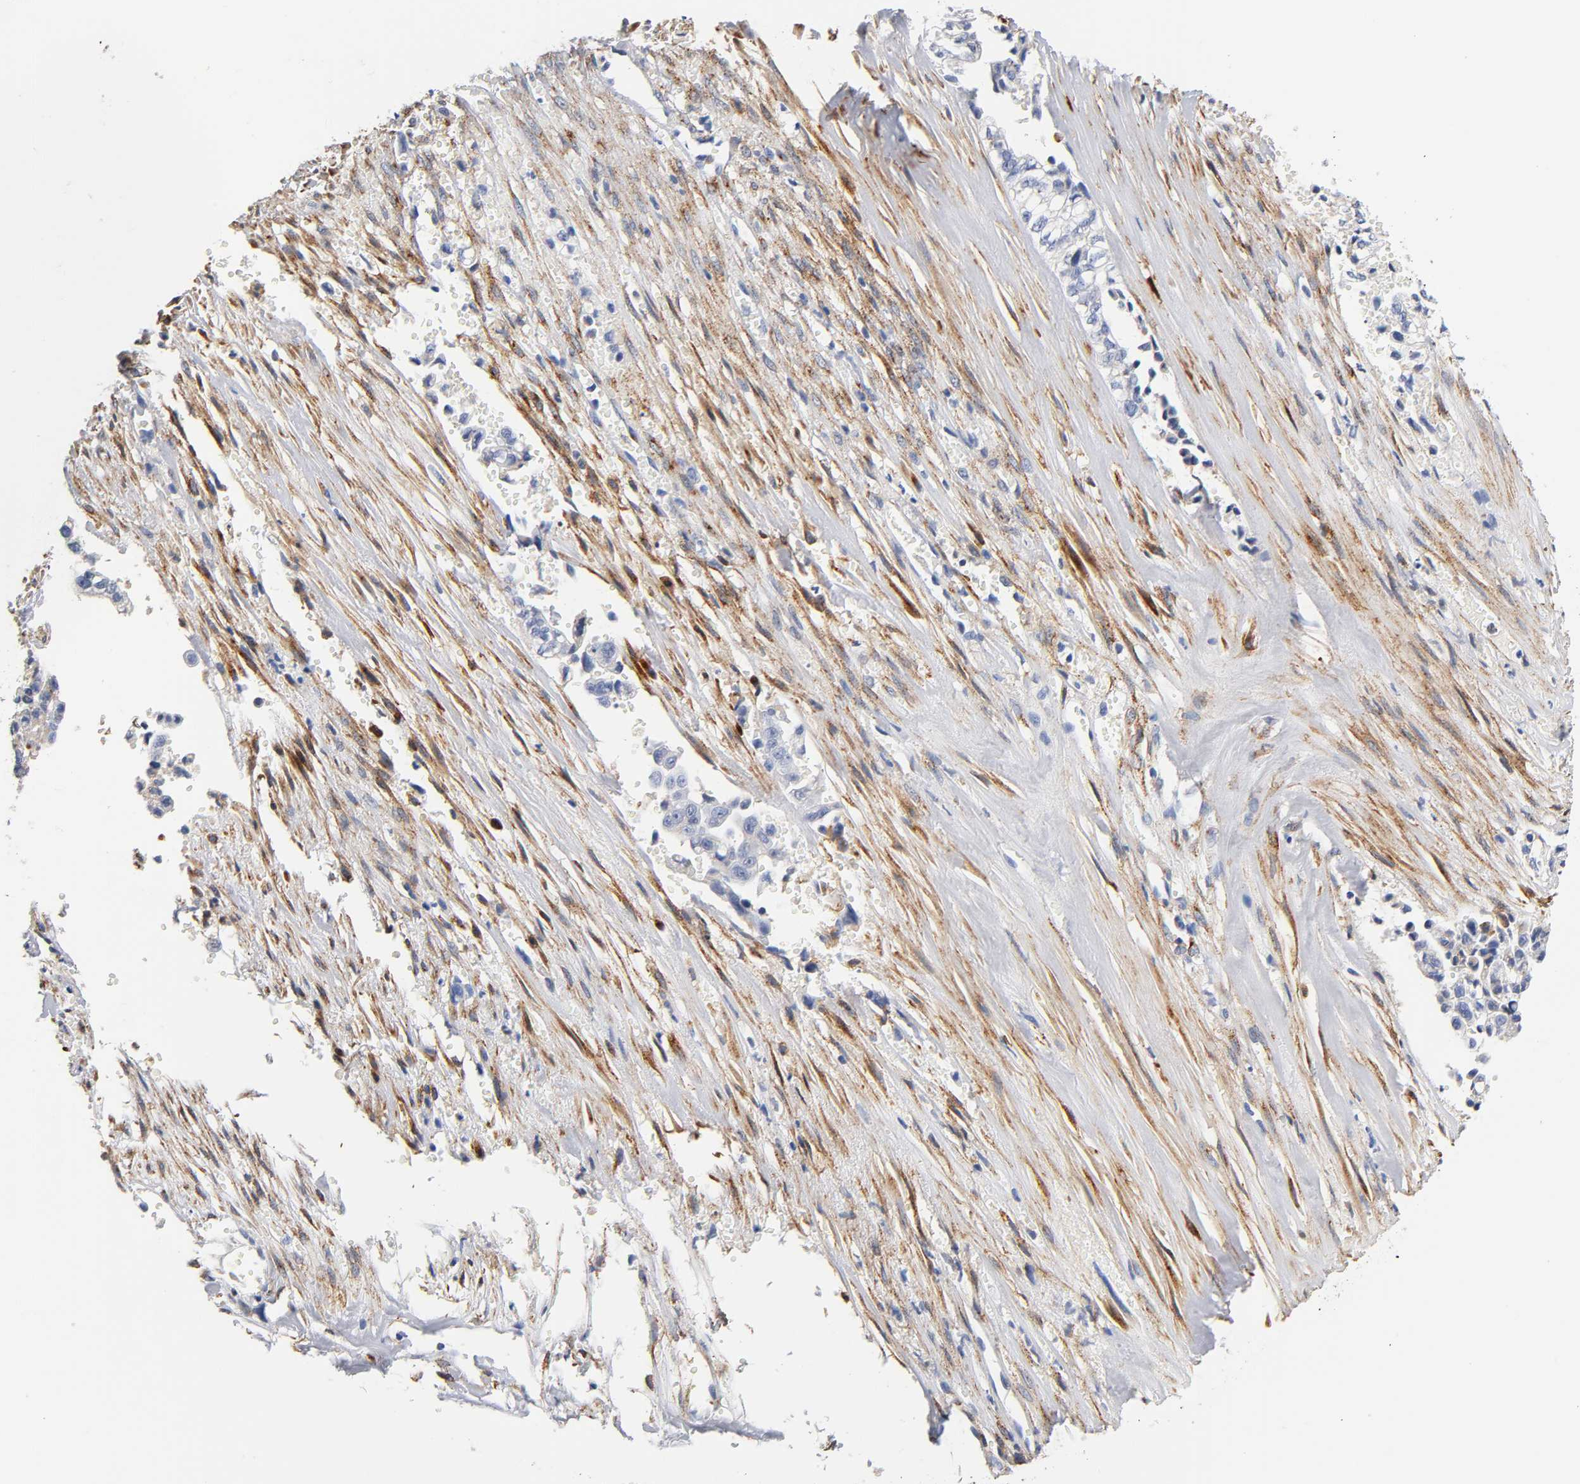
{"staining": {"intensity": "negative", "quantity": "none", "location": "none"}, "tissue": "liver cancer", "cell_type": "Tumor cells", "image_type": "cancer", "snomed": [{"axis": "morphology", "description": "Cholangiocarcinoma"}, {"axis": "topography", "description": "Liver"}], "caption": "A high-resolution image shows immunohistochemistry staining of liver cholangiocarcinoma, which demonstrates no significant expression in tumor cells.", "gene": "LRP1", "patient": {"sex": "female", "age": 70}}